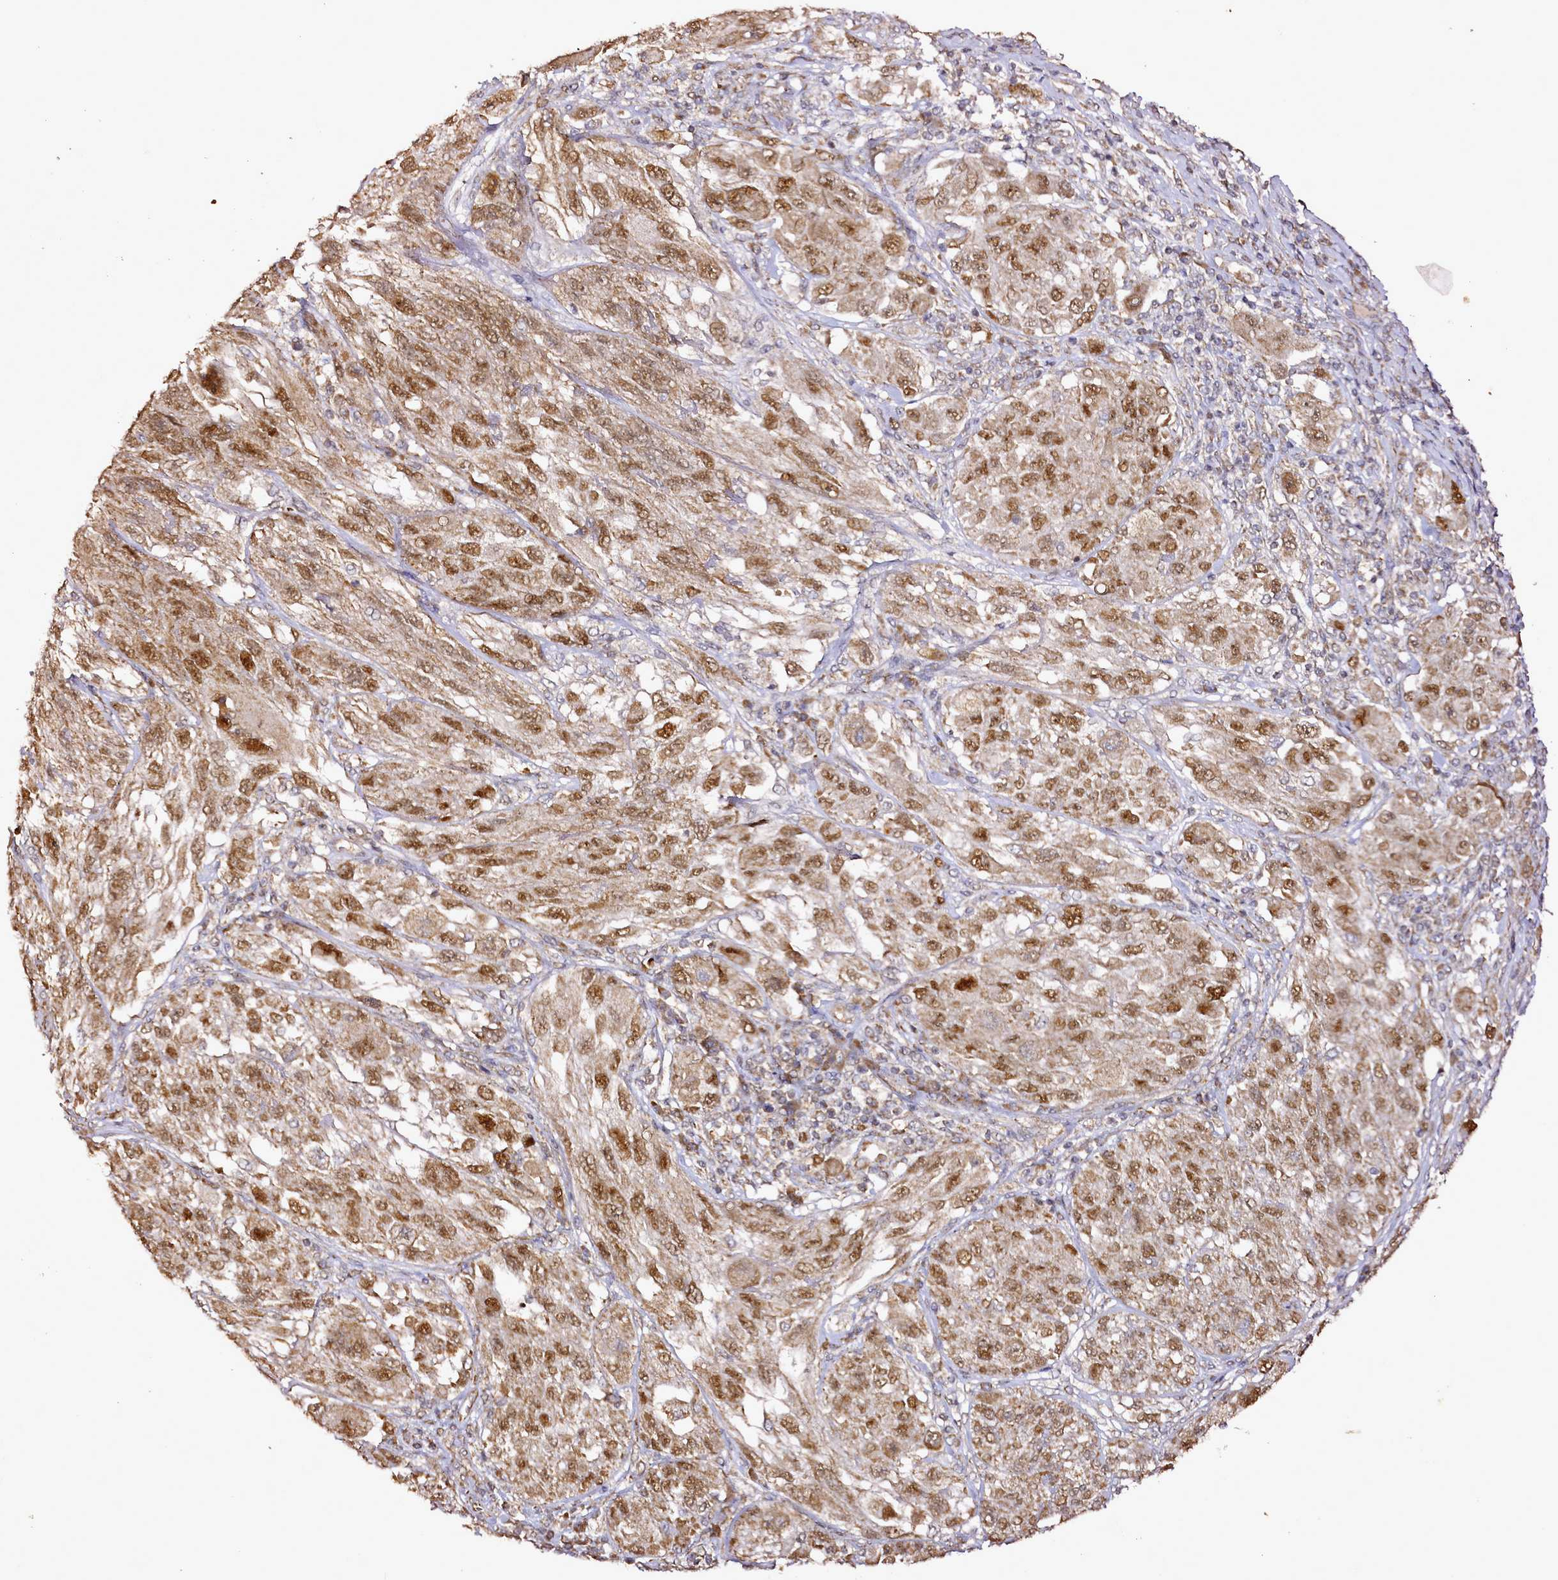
{"staining": {"intensity": "moderate", "quantity": ">75%", "location": "nuclear"}, "tissue": "melanoma", "cell_type": "Tumor cells", "image_type": "cancer", "snomed": [{"axis": "morphology", "description": "Malignant melanoma, NOS"}, {"axis": "topography", "description": "Skin"}], "caption": "Protein analysis of melanoma tissue demonstrates moderate nuclear positivity in about >75% of tumor cells.", "gene": "EDIL3", "patient": {"sex": "female", "age": 91}}